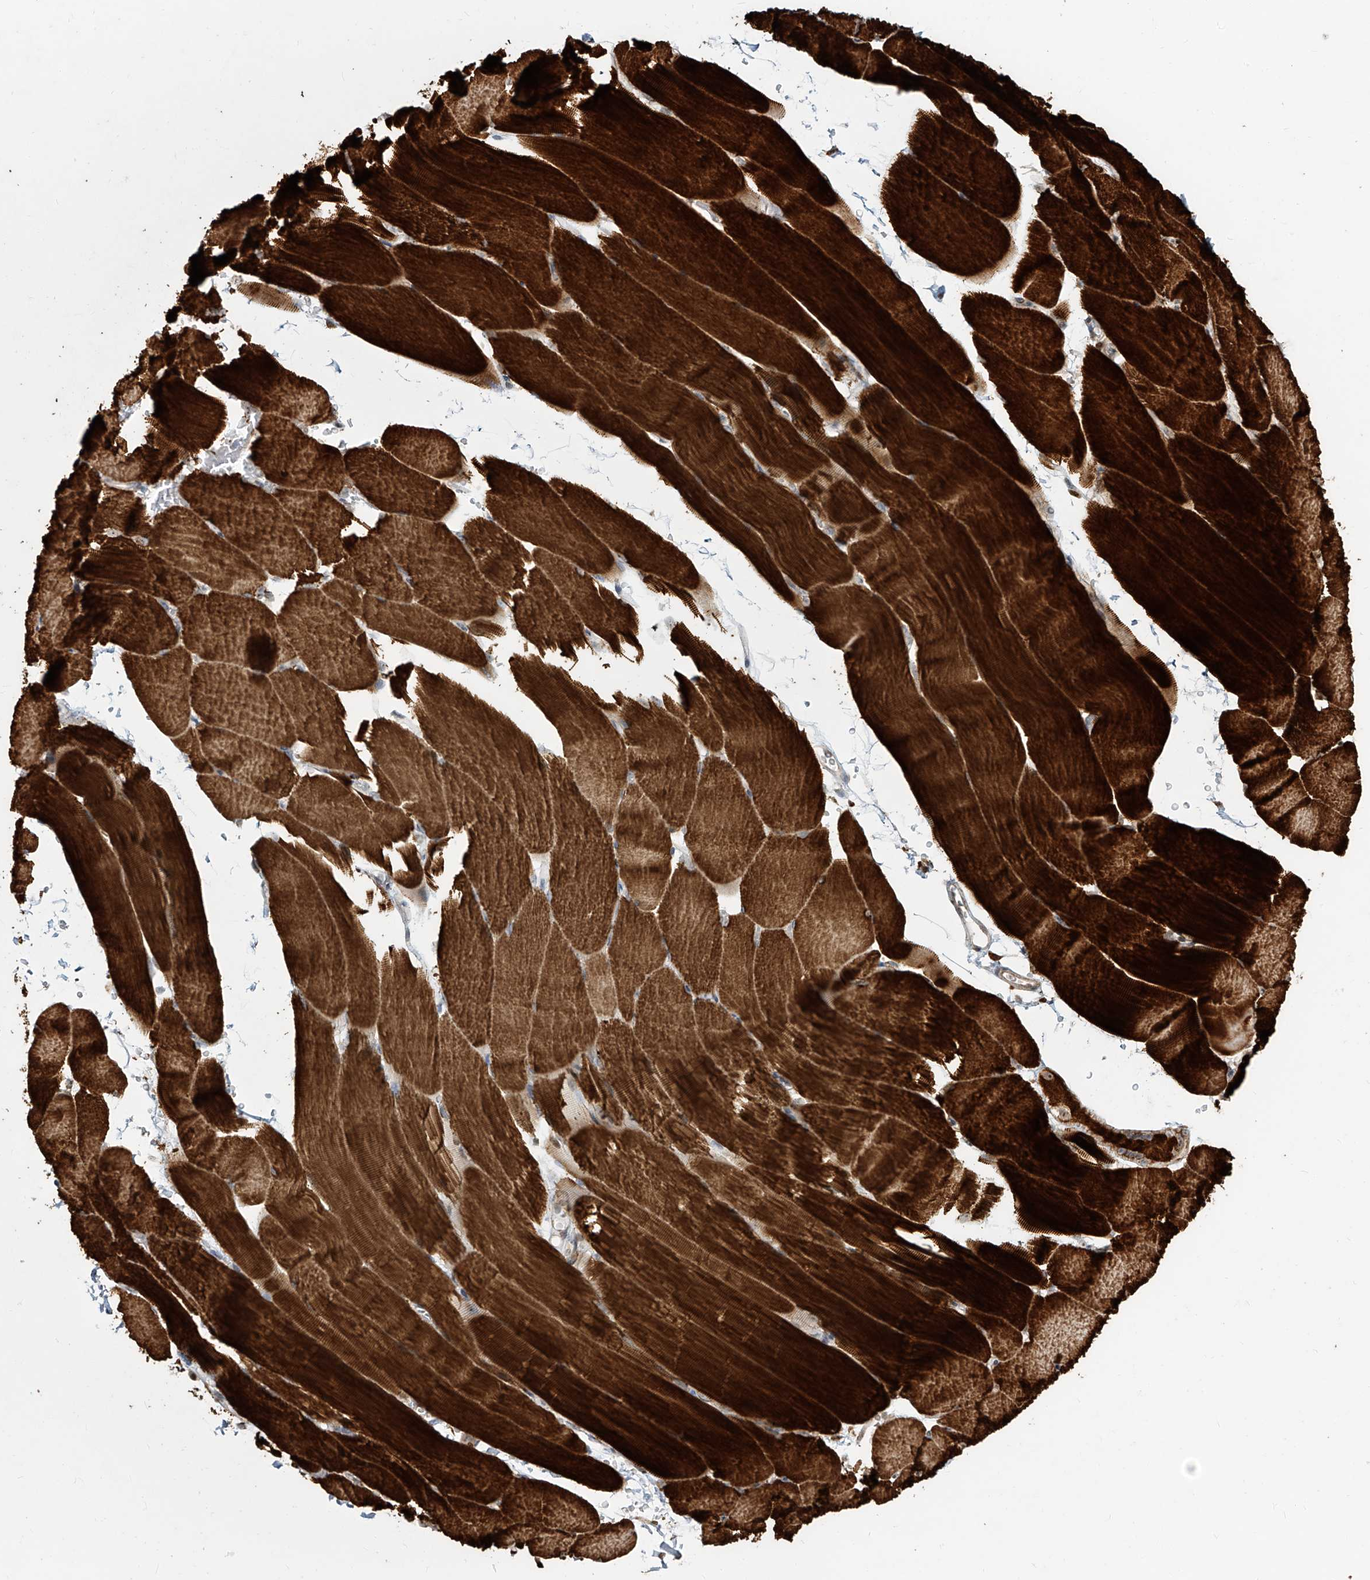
{"staining": {"intensity": "strong", "quantity": ">75%", "location": "cytoplasmic/membranous"}, "tissue": "skeletal muscle", "cell_type": "Myocytes", "image_type": "normal", "snomed": [{"axis": "morphology", "description": "Normal tissue, NOS"}, {"axis": "topography", "description": "Skeletal muscle"}, {"axis": "topography", "description": "Parathyroid gland"}], "caption": "DAB immunohistochemical staining of benign human skeletal muscle displays strong cytoplasmic/membranous protein staining in about >75% of myocytes.", "gene": "ZNF710", "patient": {"sex": "female", "age": 37}}